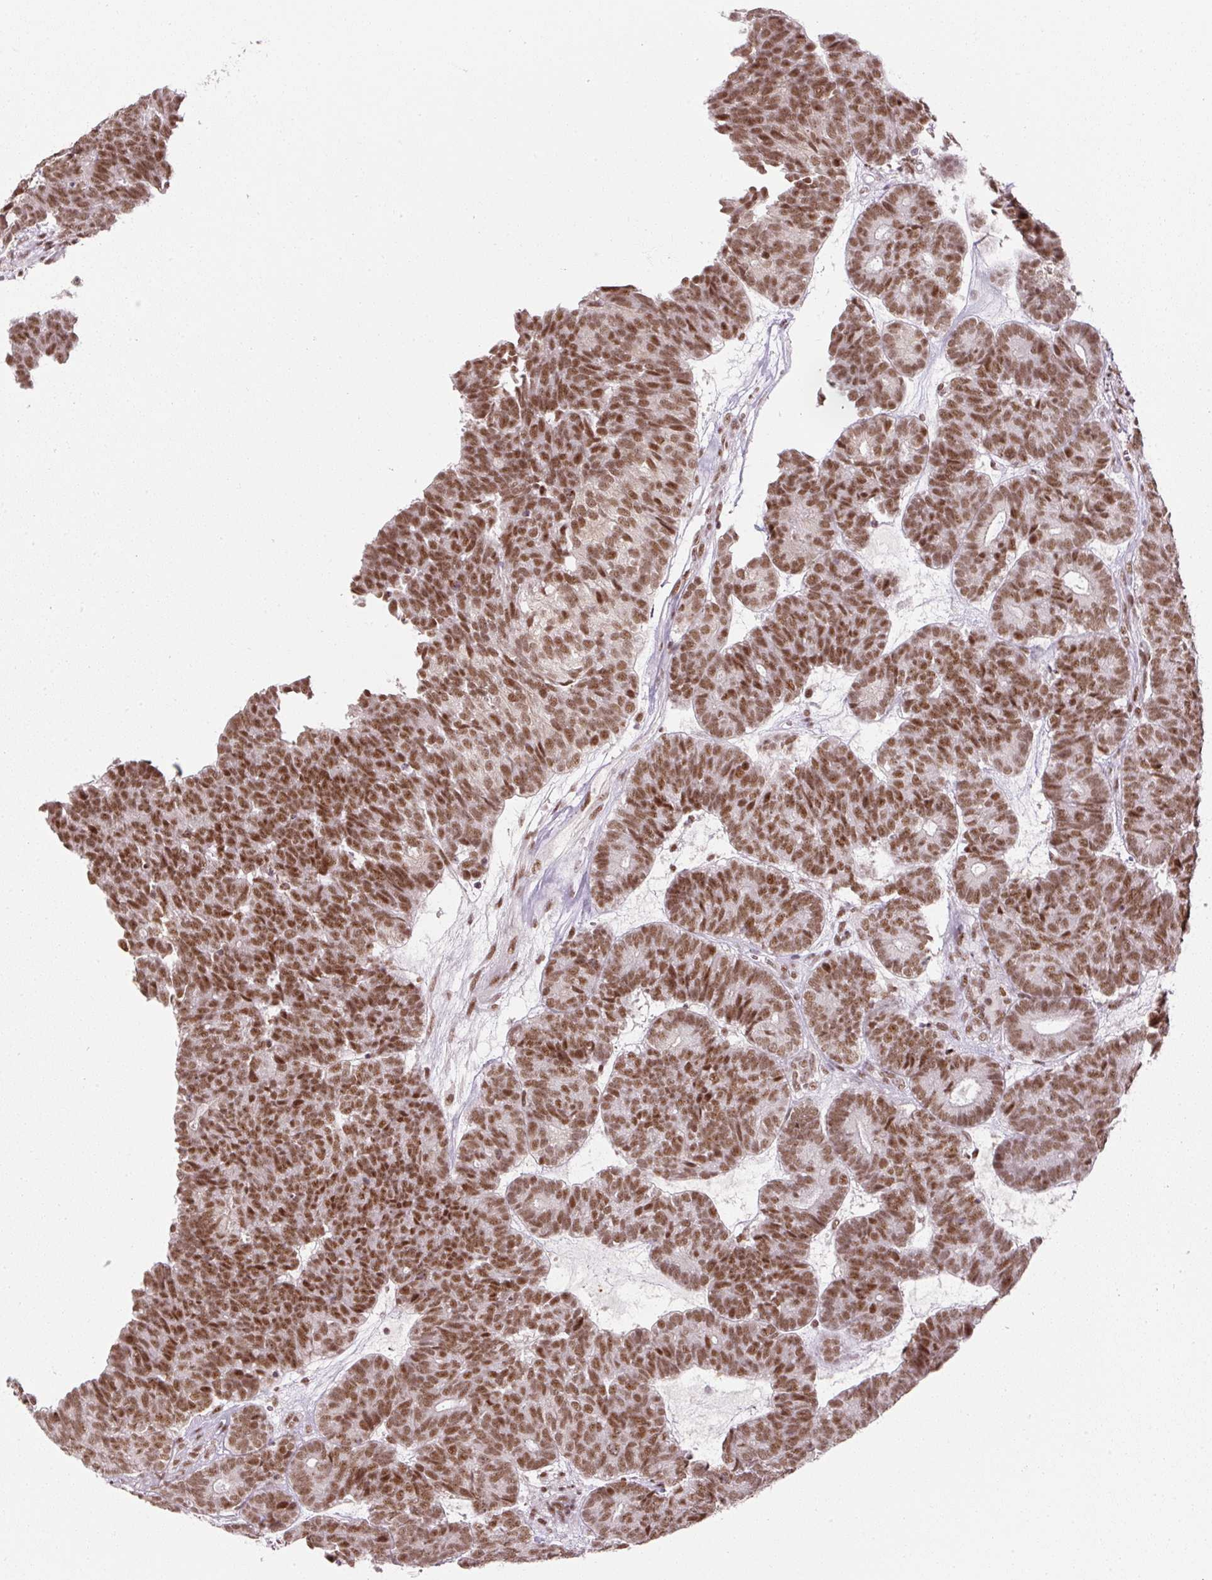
{"staining": {"intensity": "moderate", "quantity": ">75%", "location": "nuclear"}, "tissue": "head and neck cancer", "cell_type": "Tumor cells", "image_type": "cancer", "snomed": [{"axis": "morphology", "description": "Adenocarcinoma, NOS"}, {"axis": "topography", "description": "Head-Neck"}], "caption": "Tumor cells exhibit medium levels of moderate nuclear positivity in approximately >75% of cells in human head and neck adenocarcinoma.", "gene": "U2AF2", "patient": {"sex": "female", "age": 81}}